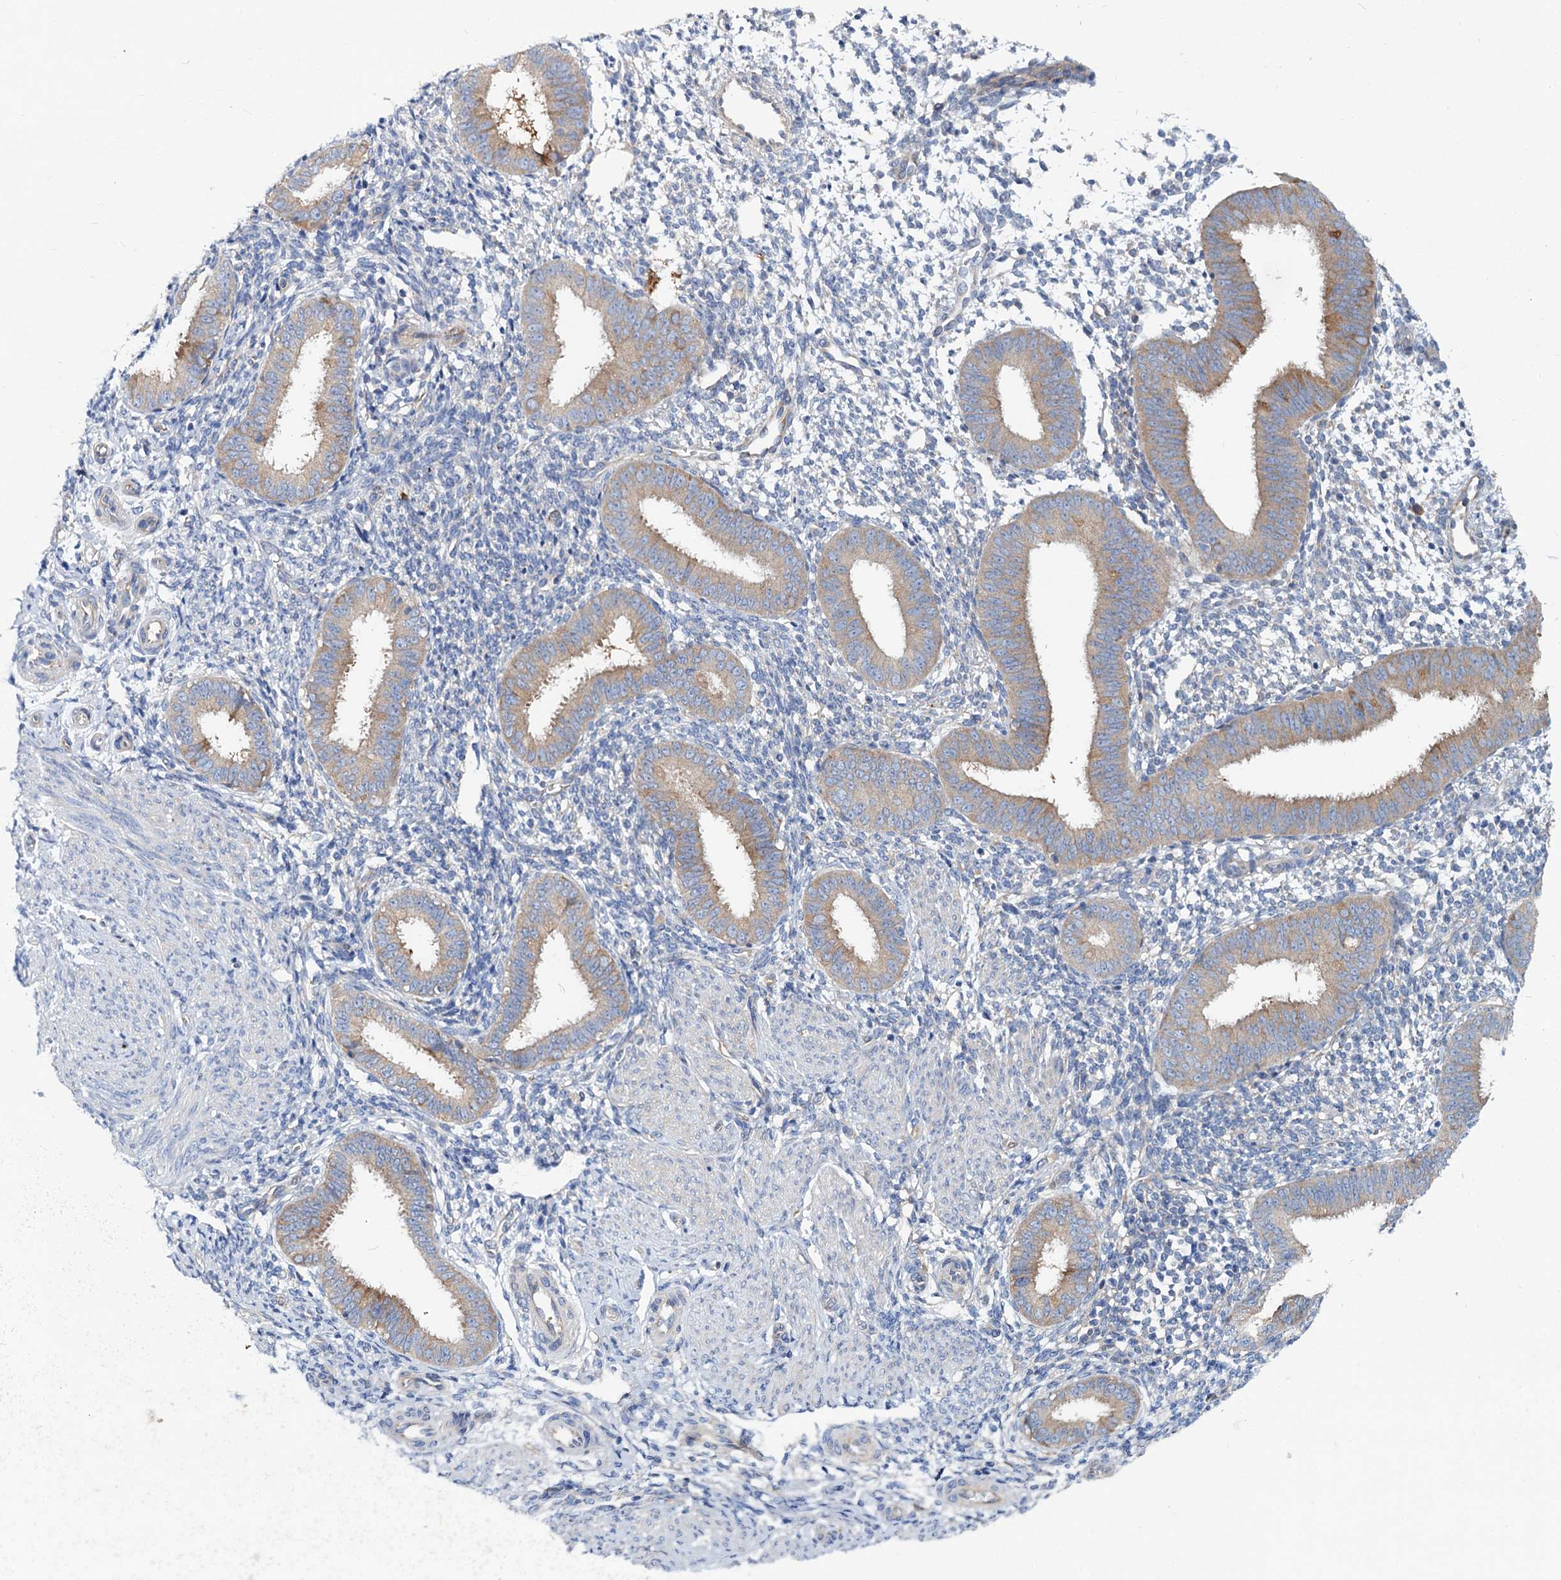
{"staining": {"intensity": "negative", "quantity": "none", "location": "none"}, "tissue": "endometrium", "cell_type": "Cells in endometrial stroma", "image_type": "normal", "snomed": [{"axis": "morphology", "description": "Normal tissue, NOS"}, {"axis": "topography", "description": "Uterus"}, {"axis": "topography", "description": "Endometrium"}], "caption": "An immunohistochemistry (IHC) histopathology image of benign endometrium is shown. There is no staining in cells in endometrial stroma of endometrium. The staining is performed using DAB brown chromogen with nuclei counter-stained in using hematoxylin.", "gene": "TRIM55", "patient": {"sex": "female", "age": 48}}